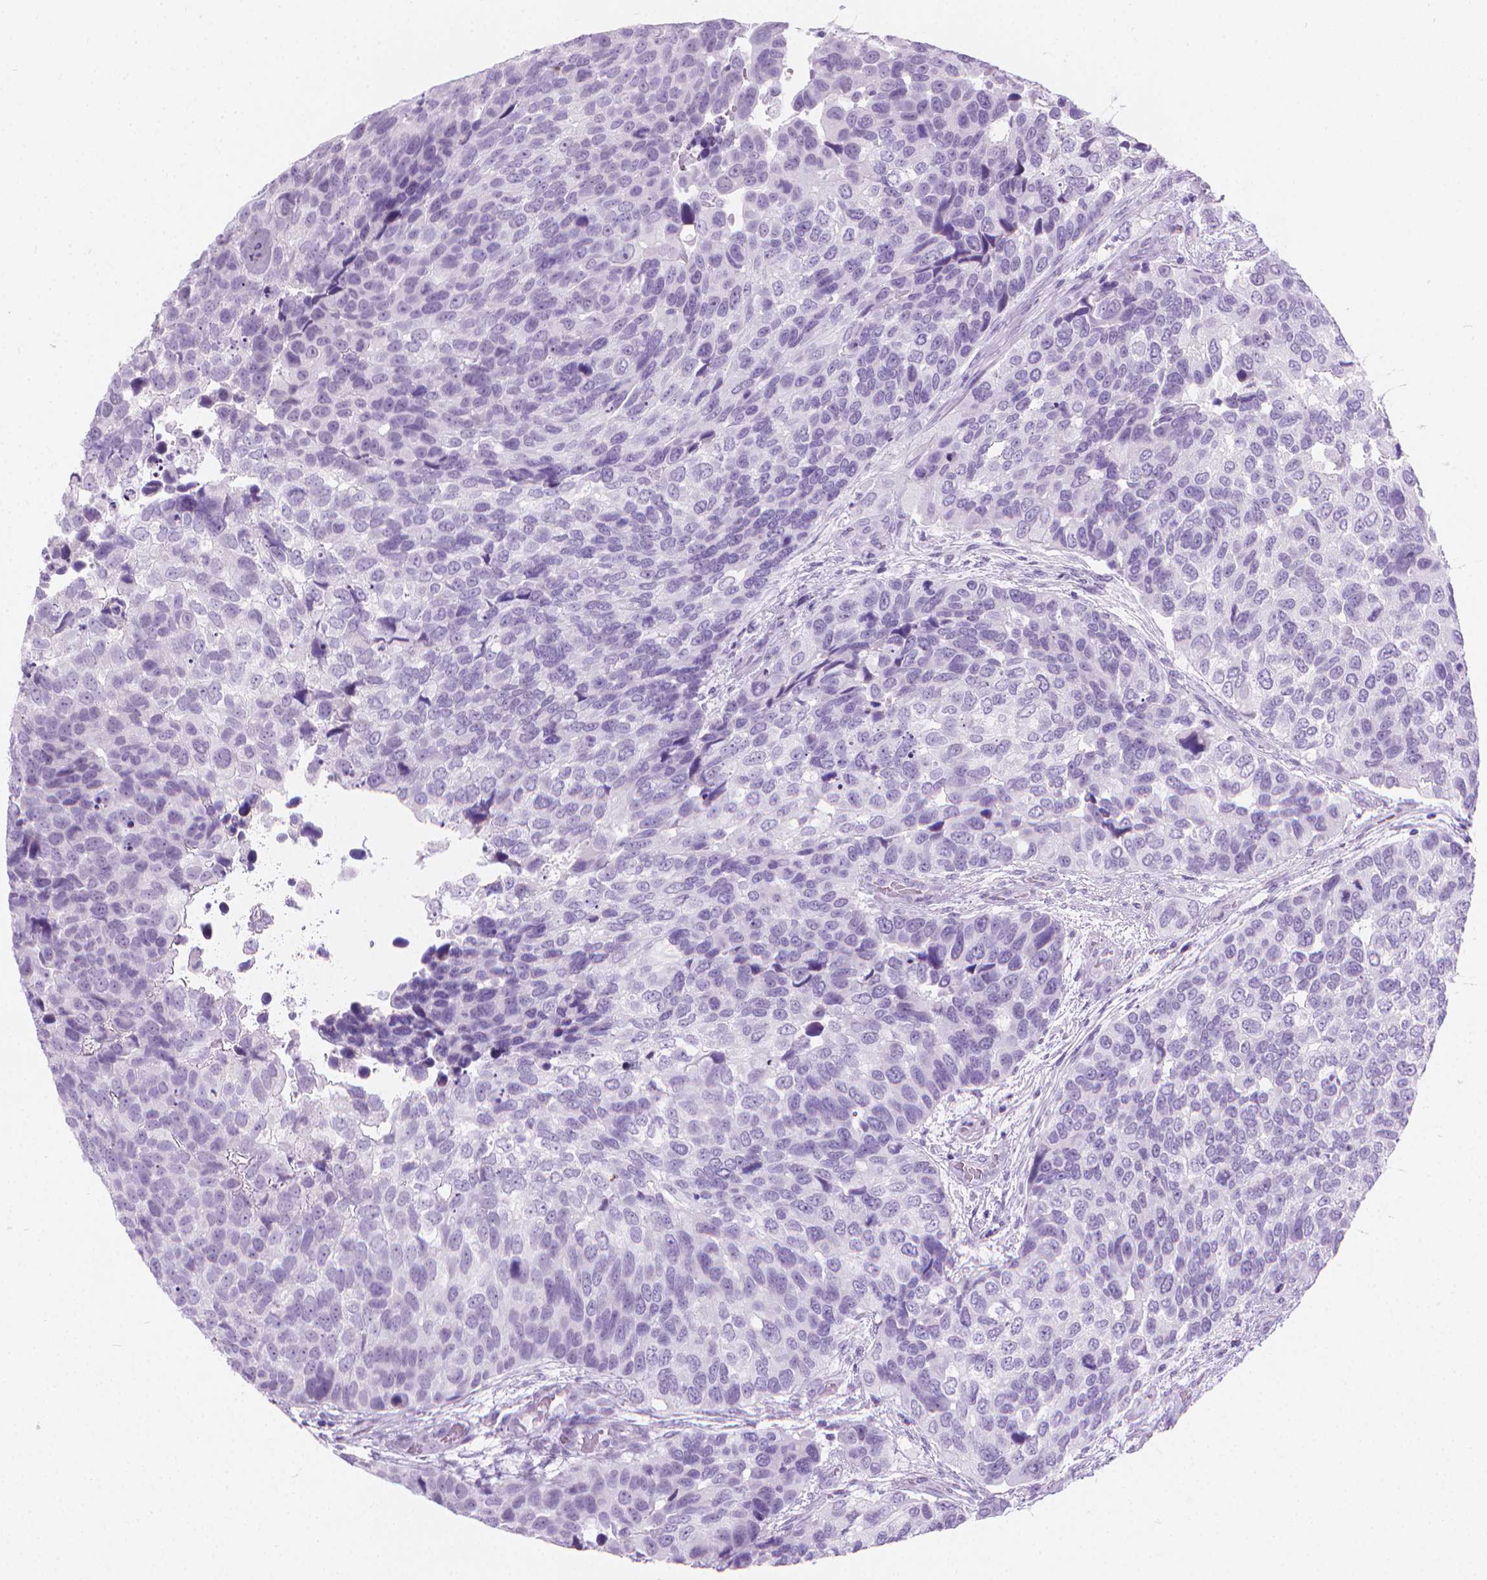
{"staining": {"intensity": "negative", "quantity": "none", "location": "none"}, "tissue": "urothelial cancer", "cell_type": "Tumor cells", "image_type": "cancer", "snomed": [{"axis": "morphology", "description": "Urothelial carcinoma, High grade"}, {"axis": "topography", "description": "Urinary bladder"}], "caption": "High-grade urothelial carcinoma was stained to show a protein in brown. There is no significant positivity in tumor cells. (Brightfield microscopy of DAB (3,3'-diaminobenzidine) immunohistochemistry (IHC) at high magnification).", "gene": "CFAP52", "patient": {"sex": "male", "age": 60}}